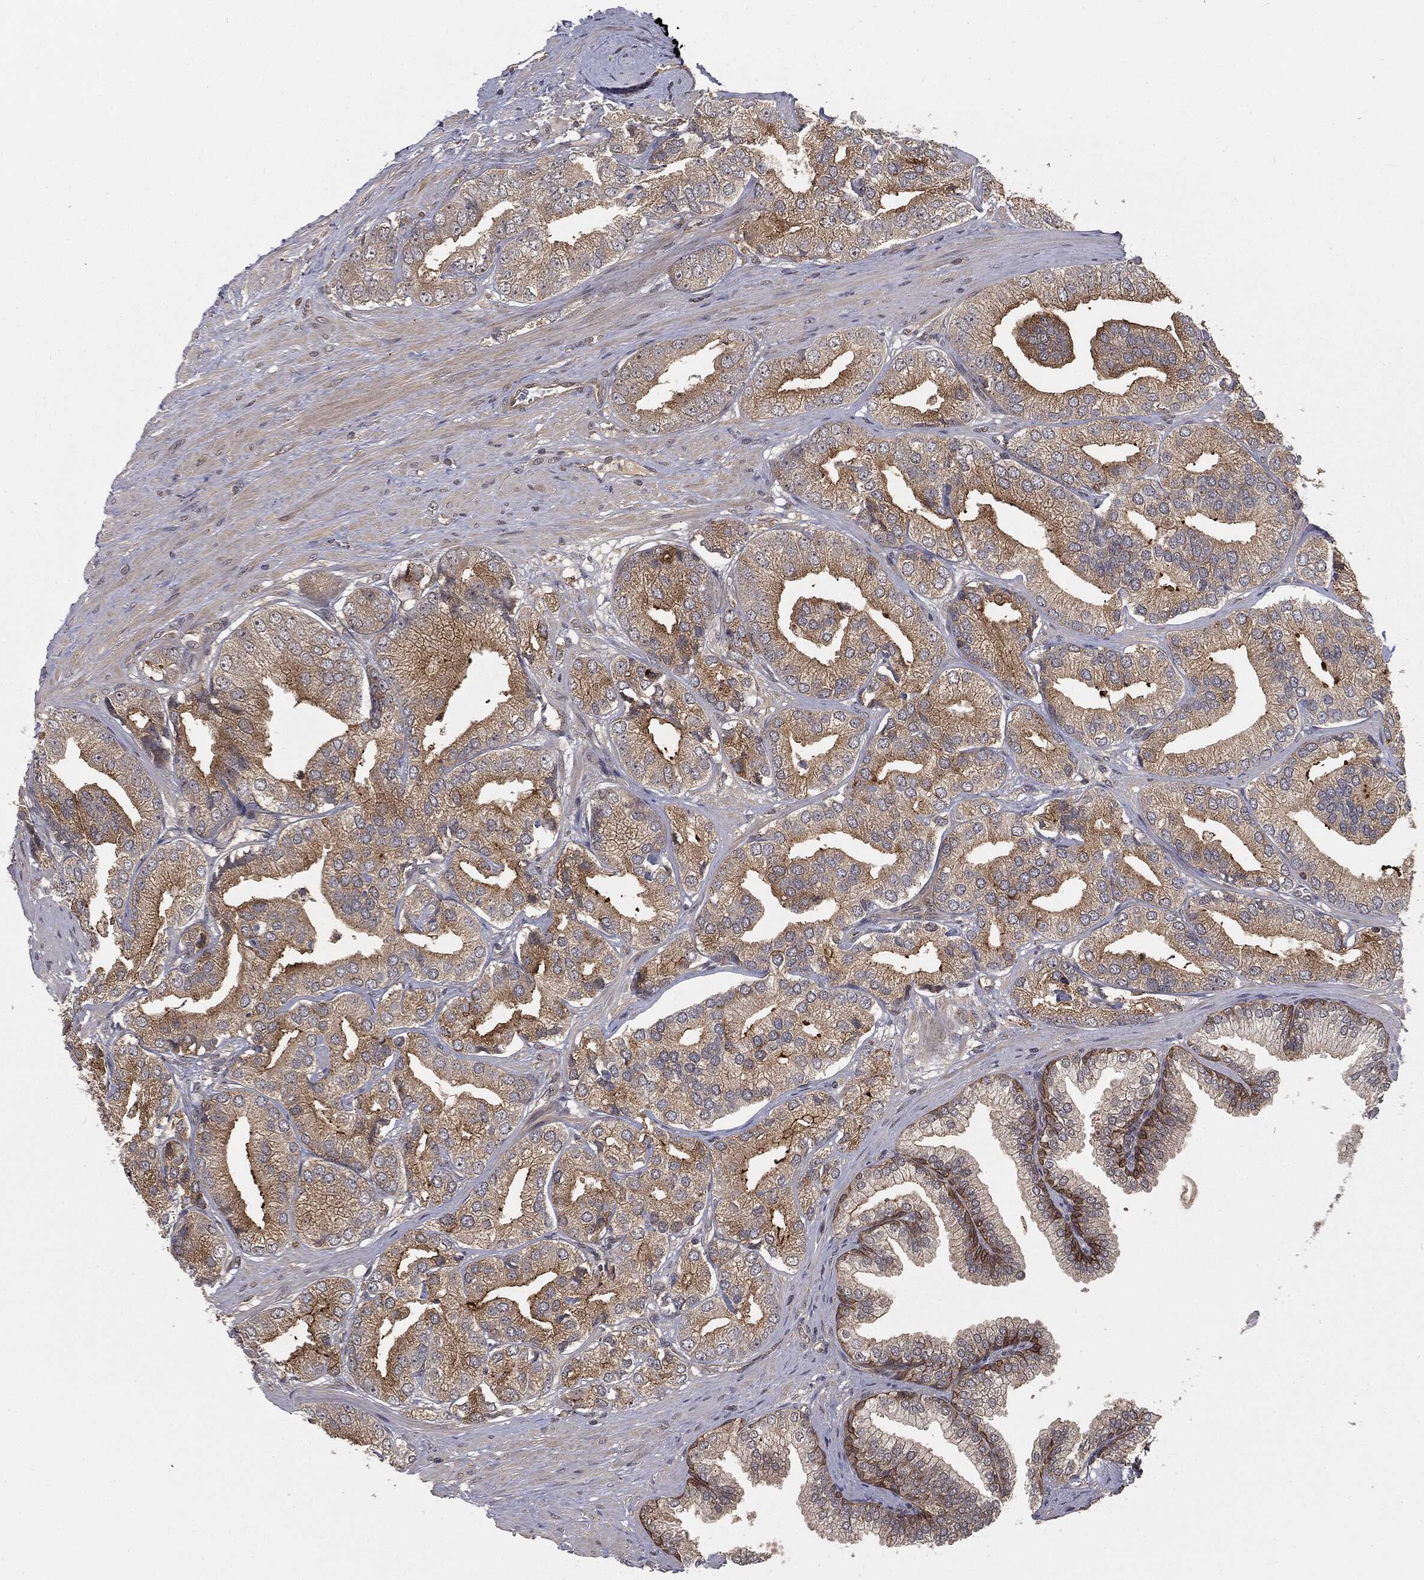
{"staining": {"intensity": "moderate", "quantity": "<25%", "location": "cytoplasmic/membranous"}, "tissue": "prostate cancer", "cell_type": "Tumor cells", "image_type": "cancer", "snomed": [{"axis": "morphology", "description": "Adenocarcinoma, High grade"}, {"axis": "topography", "description": "Prostate"}], "caption": "Moderate cytoplasmic/membranous protein expression is seen in approximately <25% of tumor cells in prostate adenocarcinoma (high-grade).", "gene": "FBXO7", "patient": {"sex": "male", "age": 58}}